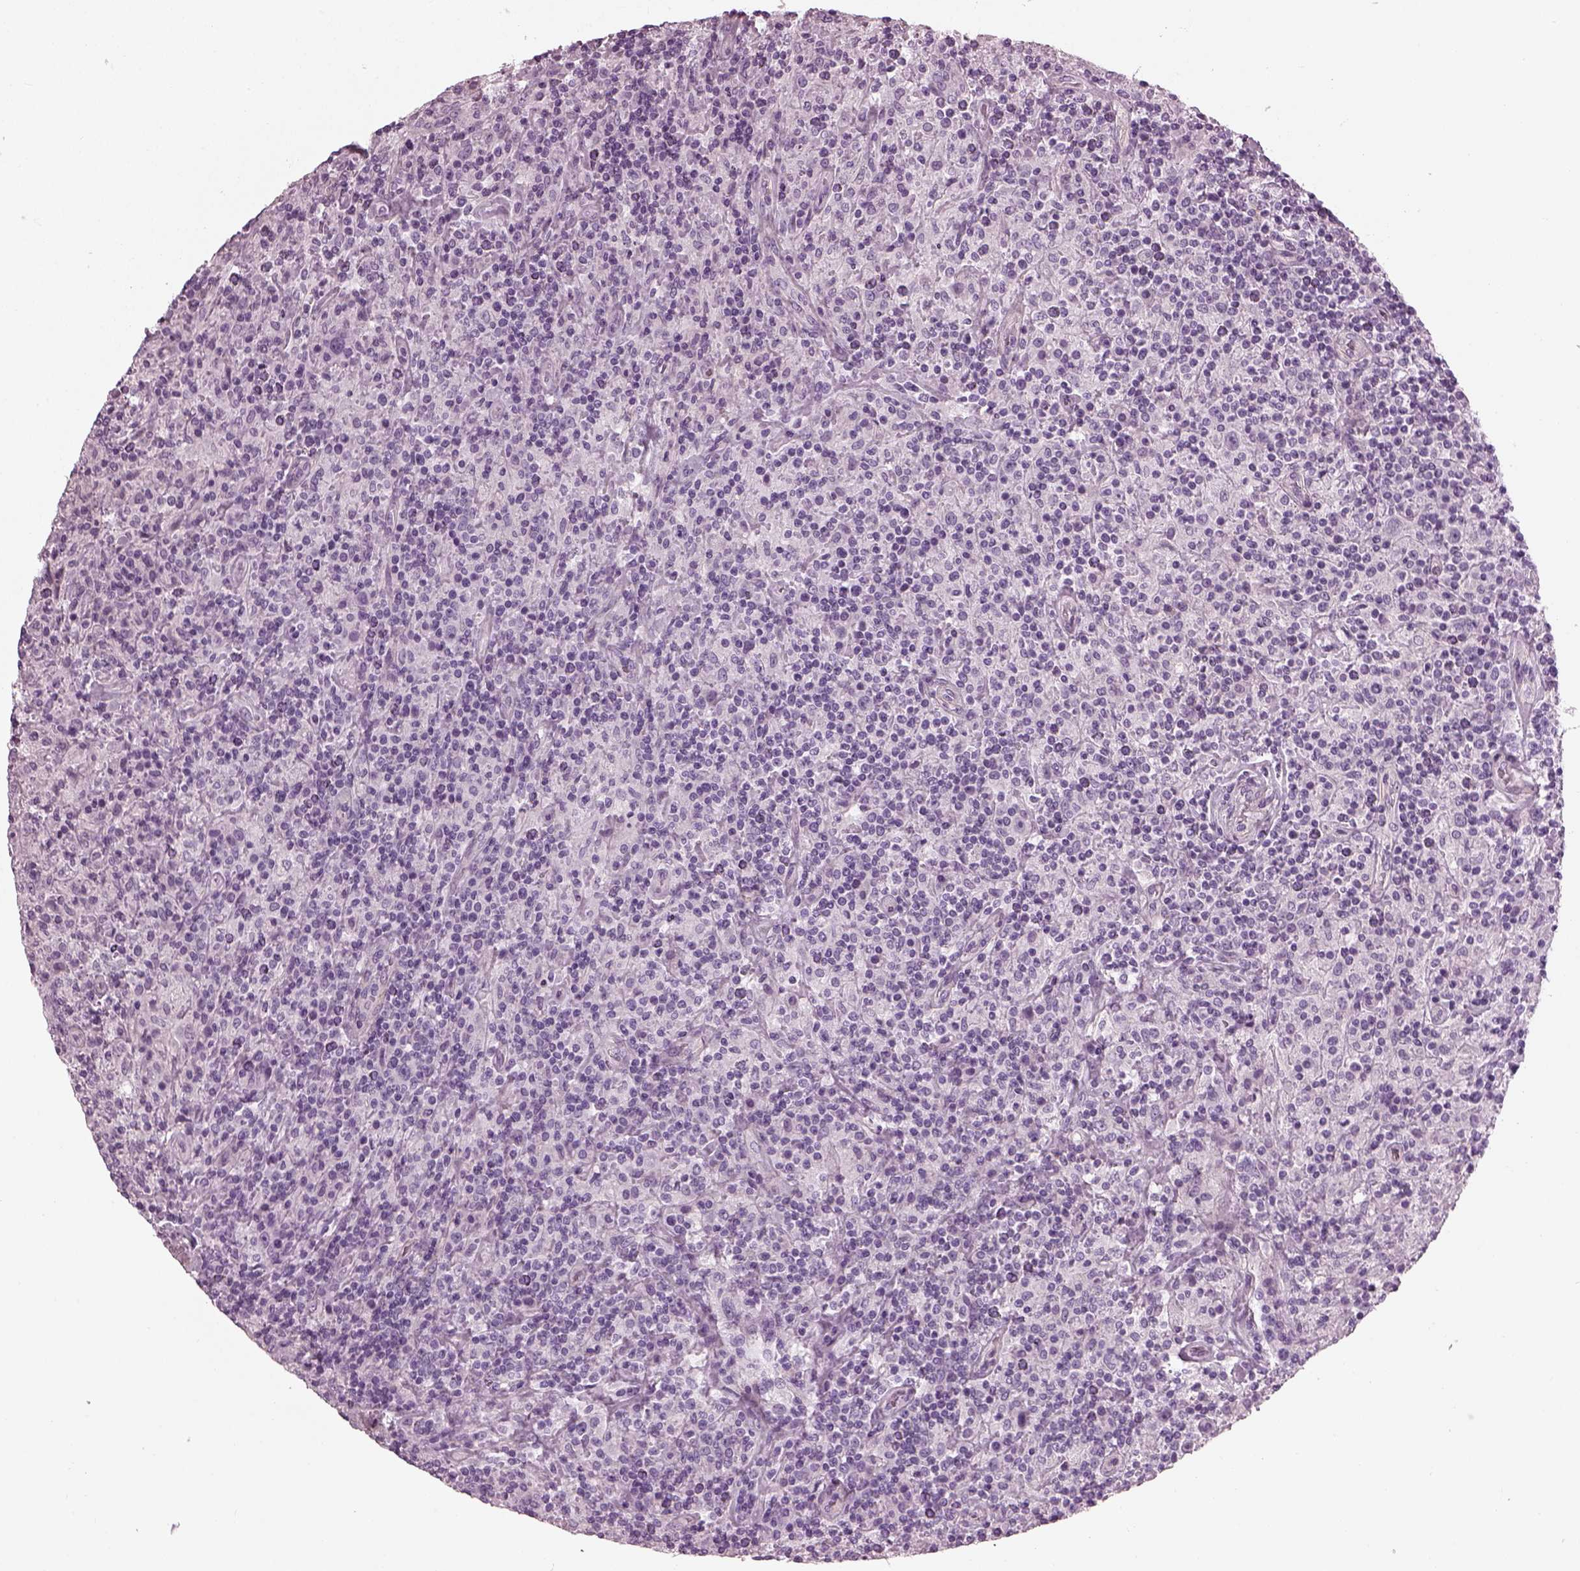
{"staining": {"intensity": "negative", "quantity": "none", "location": "none"}, "tissue": "lymphoma", "cell_type": "Tumor cells", "image_type": "cancer", "snomed": [{"axis": "morphology", "description": "Hodgkin's disease, NOS"}, {"axis": "topography", "description": "Lymph node"}], "caption": "This is an immunohistochemistry (IHC) histopathology image of human Hodgkin's disease. There is no staining in tumor cells.", "gene": "BFSP1", "patient": {"sex": "male", "age": 70}}